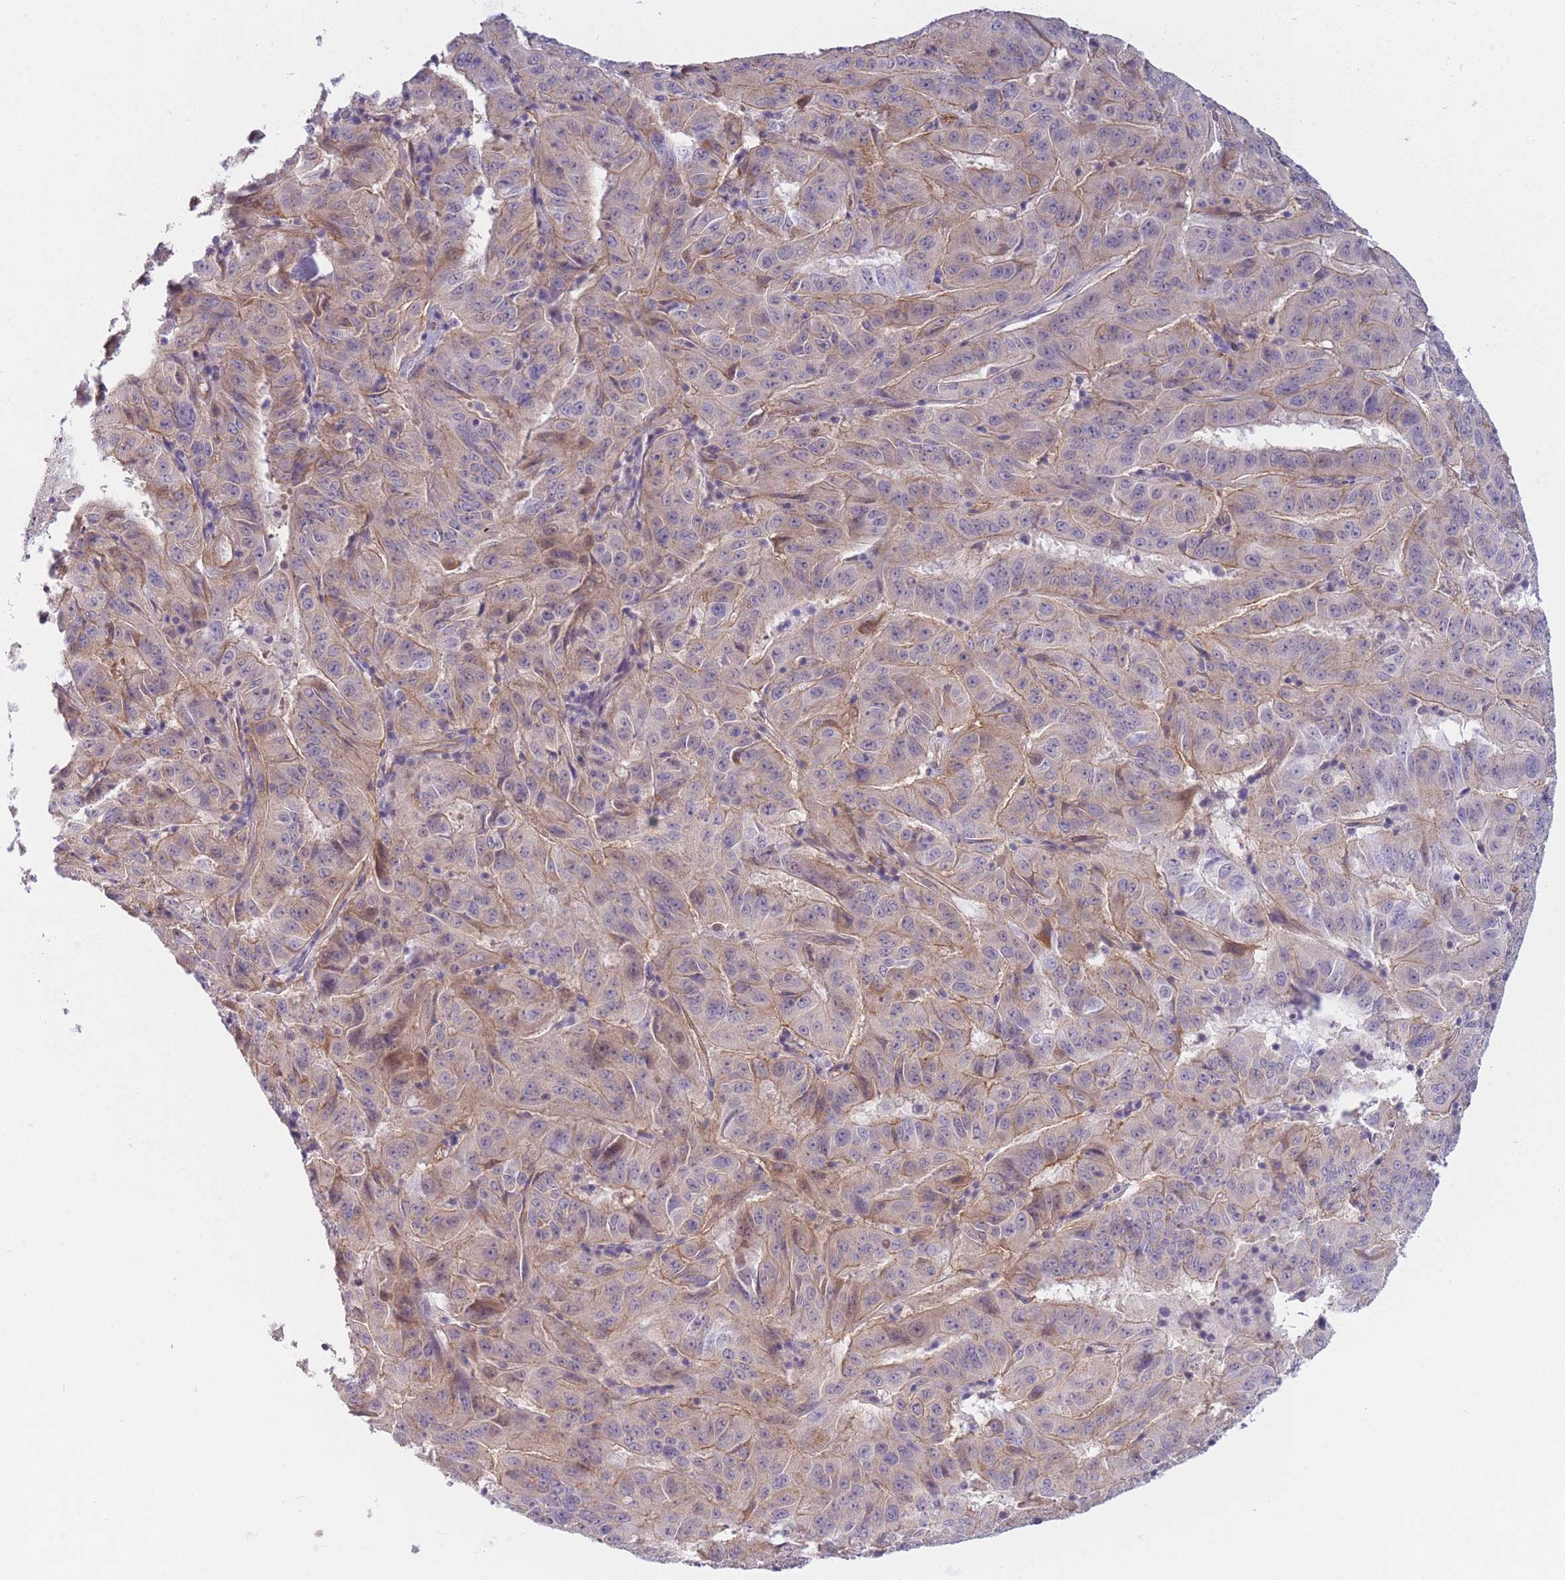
{"staining": {"intensity": "weak", "quantity": "25%-75%", "location": "cytoplasmic/membranous"}, "tissue": "pancreatic cancer", "cell_type": "Tumor cells", "image_type": "cancer", "snomed": [{"axis": "morphology", "description": "Adenocarcinoma, NOS"}, {"axis": "topography", "description": "Pancreas"}], "caption": "Brown immunohistochemical staining in human pancreatic cancer reveals weak cytoplasmic/membranous expression in approximately 25%-75% of tumor cells.", "gene": "SLC7A6", "patient": {"sex": "male", "age": 63}}